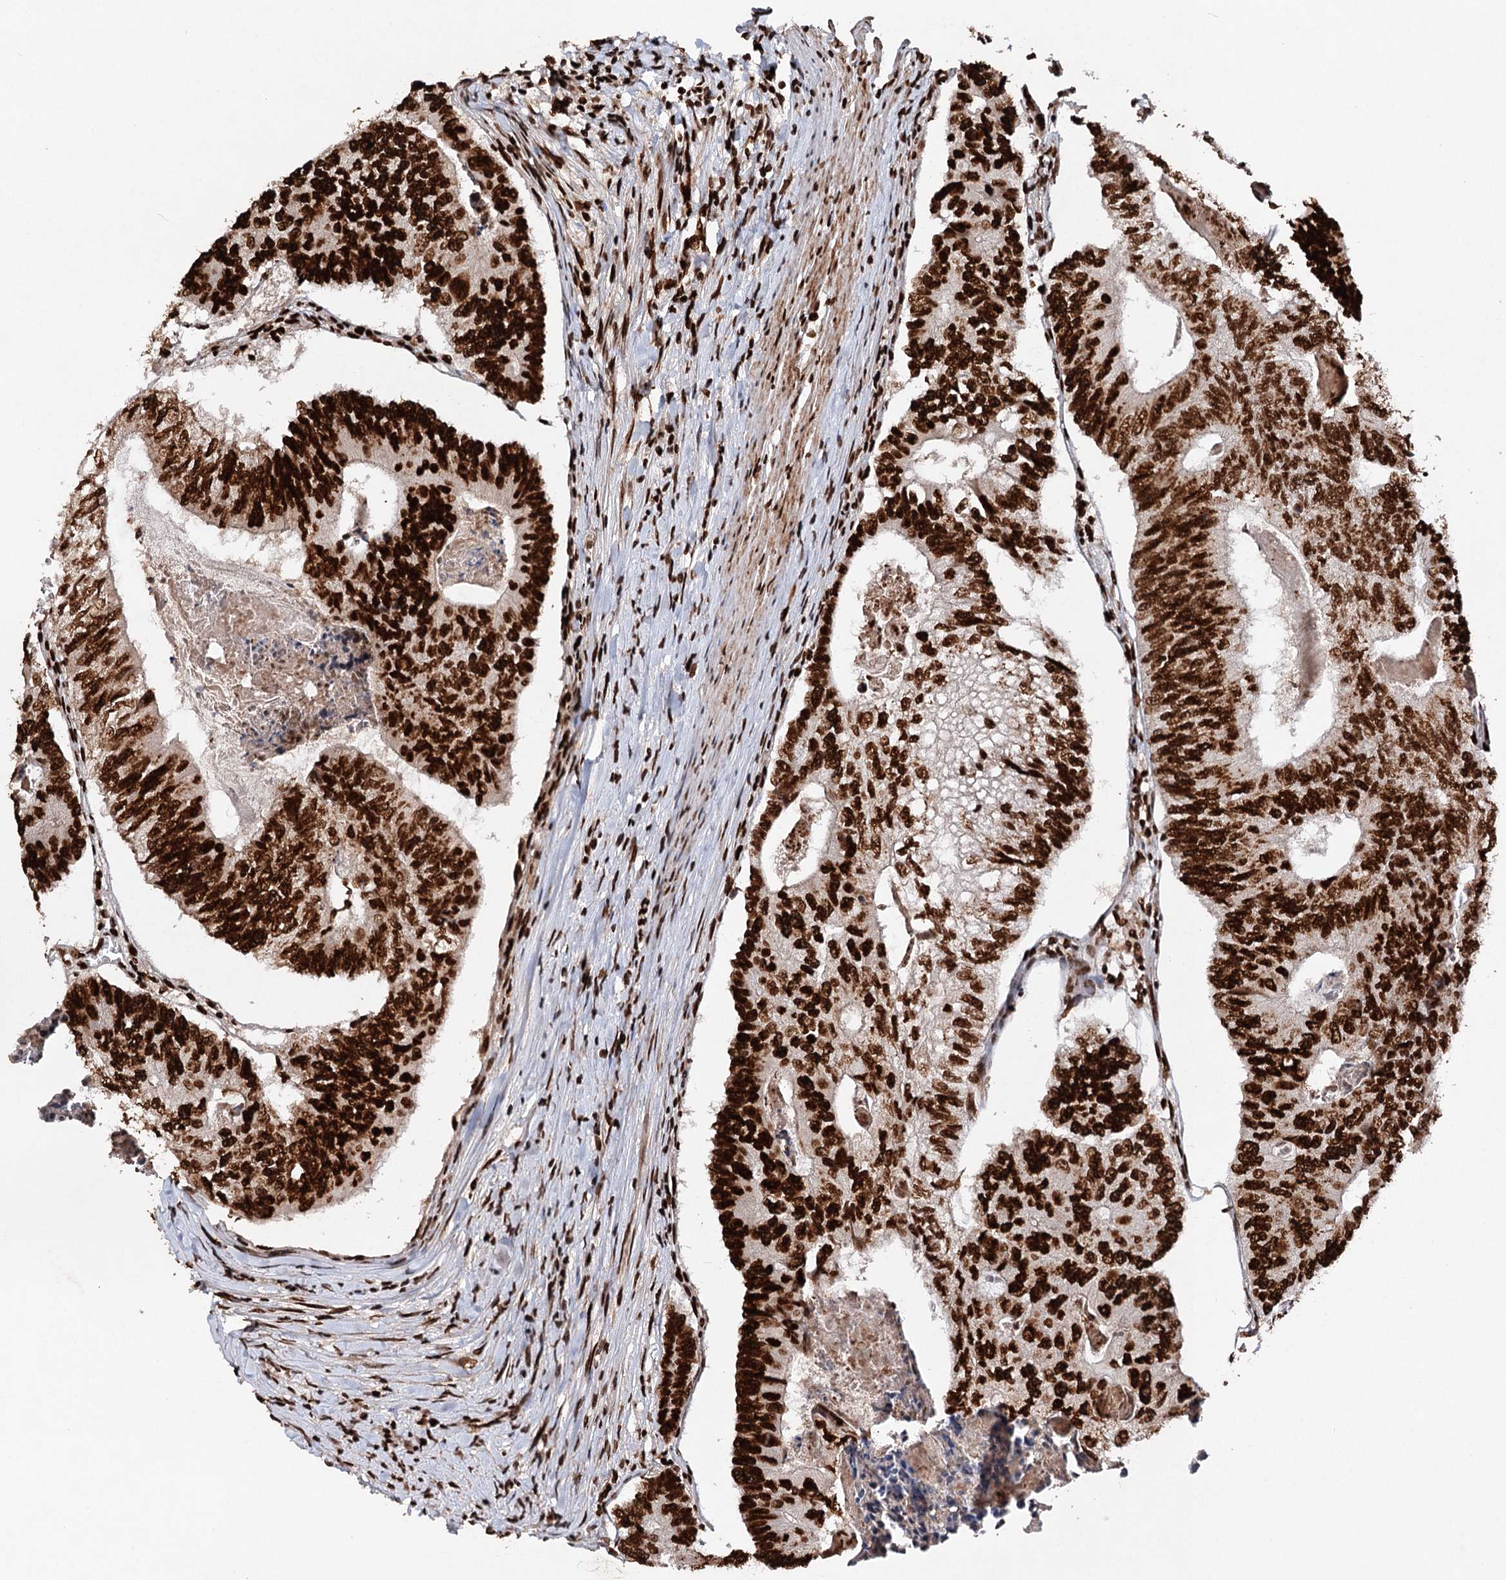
{"staining": {"intensity": "strong", "quantity": ">75%", "location": "nuclear"}, "tissue": "colorectal cancer", "cell_type": "Tumor cells", "image_type": "cancer", "snomed": [{"axis": "morphology", "description": "Adenocarcinoma, NOS"}, {"axis": "topography", "description": "Colon"}], "caption": "Immunohistochemistry (IHC) (DAB) staining of colorectal cancer (adenocarcinoma) reveals strong nuclear protein expression in approximately >75% of tumor cells.", "gene": "MATR3", "patient": {"sex": "female", "age": 67}}